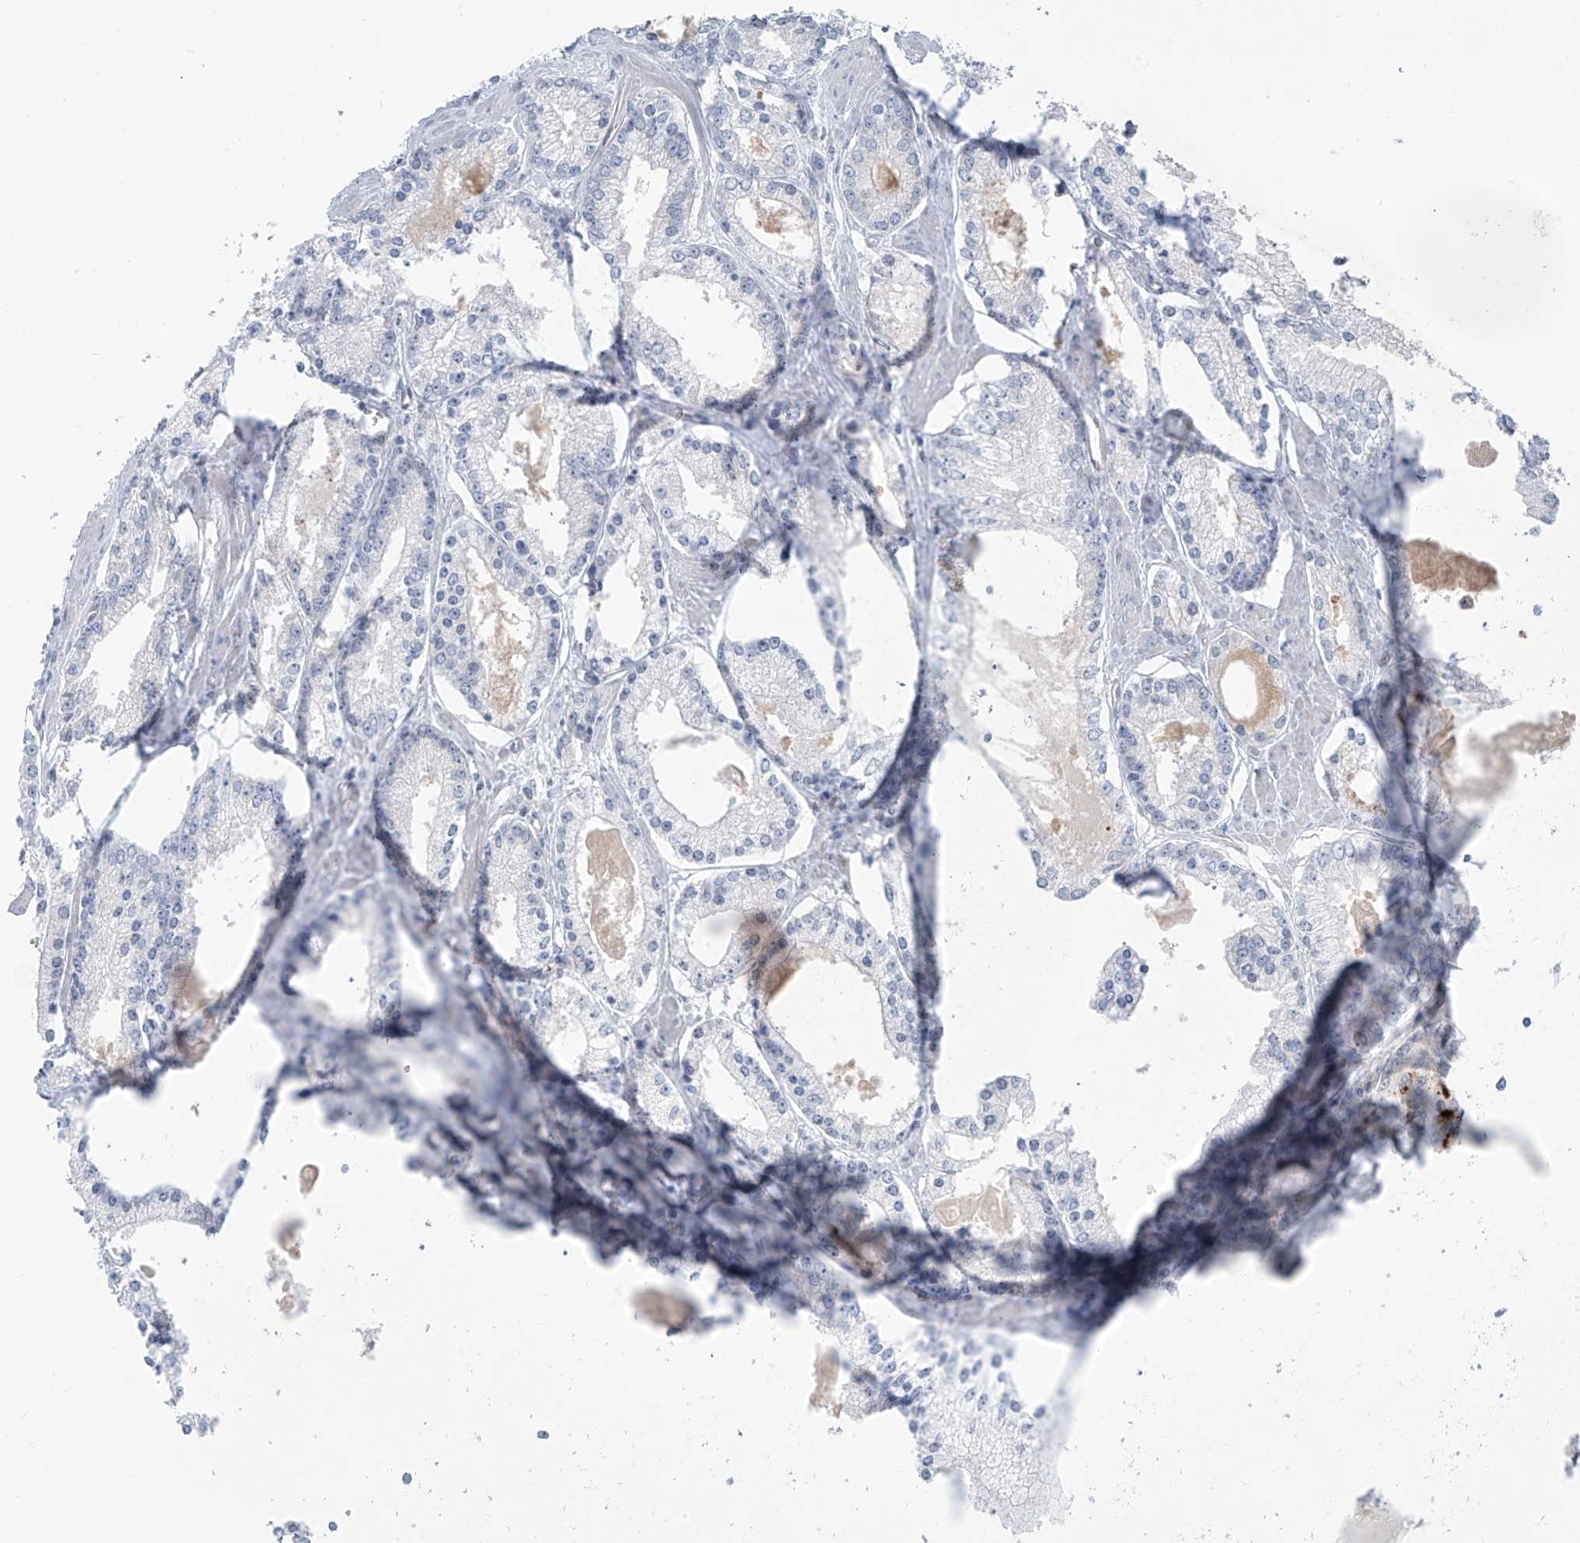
{"staining": {"intensity": "negative", "quantity": "none", "location": "none"}, "tissue": "prostate cancer", "cell_type": "Tumor cells", "image_type": "cancer", "snomed": [{"axis": "morphology", "description": "Adenocarcinoma, Low grade"}, {"axis": "topography", "description": "Prostate"}], "caption": "An image of low-grade adenocarcinoma (prostate) stained for a protein exhibits no brown staining in tumor cells.", "gene": "ZNF793", "patient": {"sex": "male", "age": 54}}